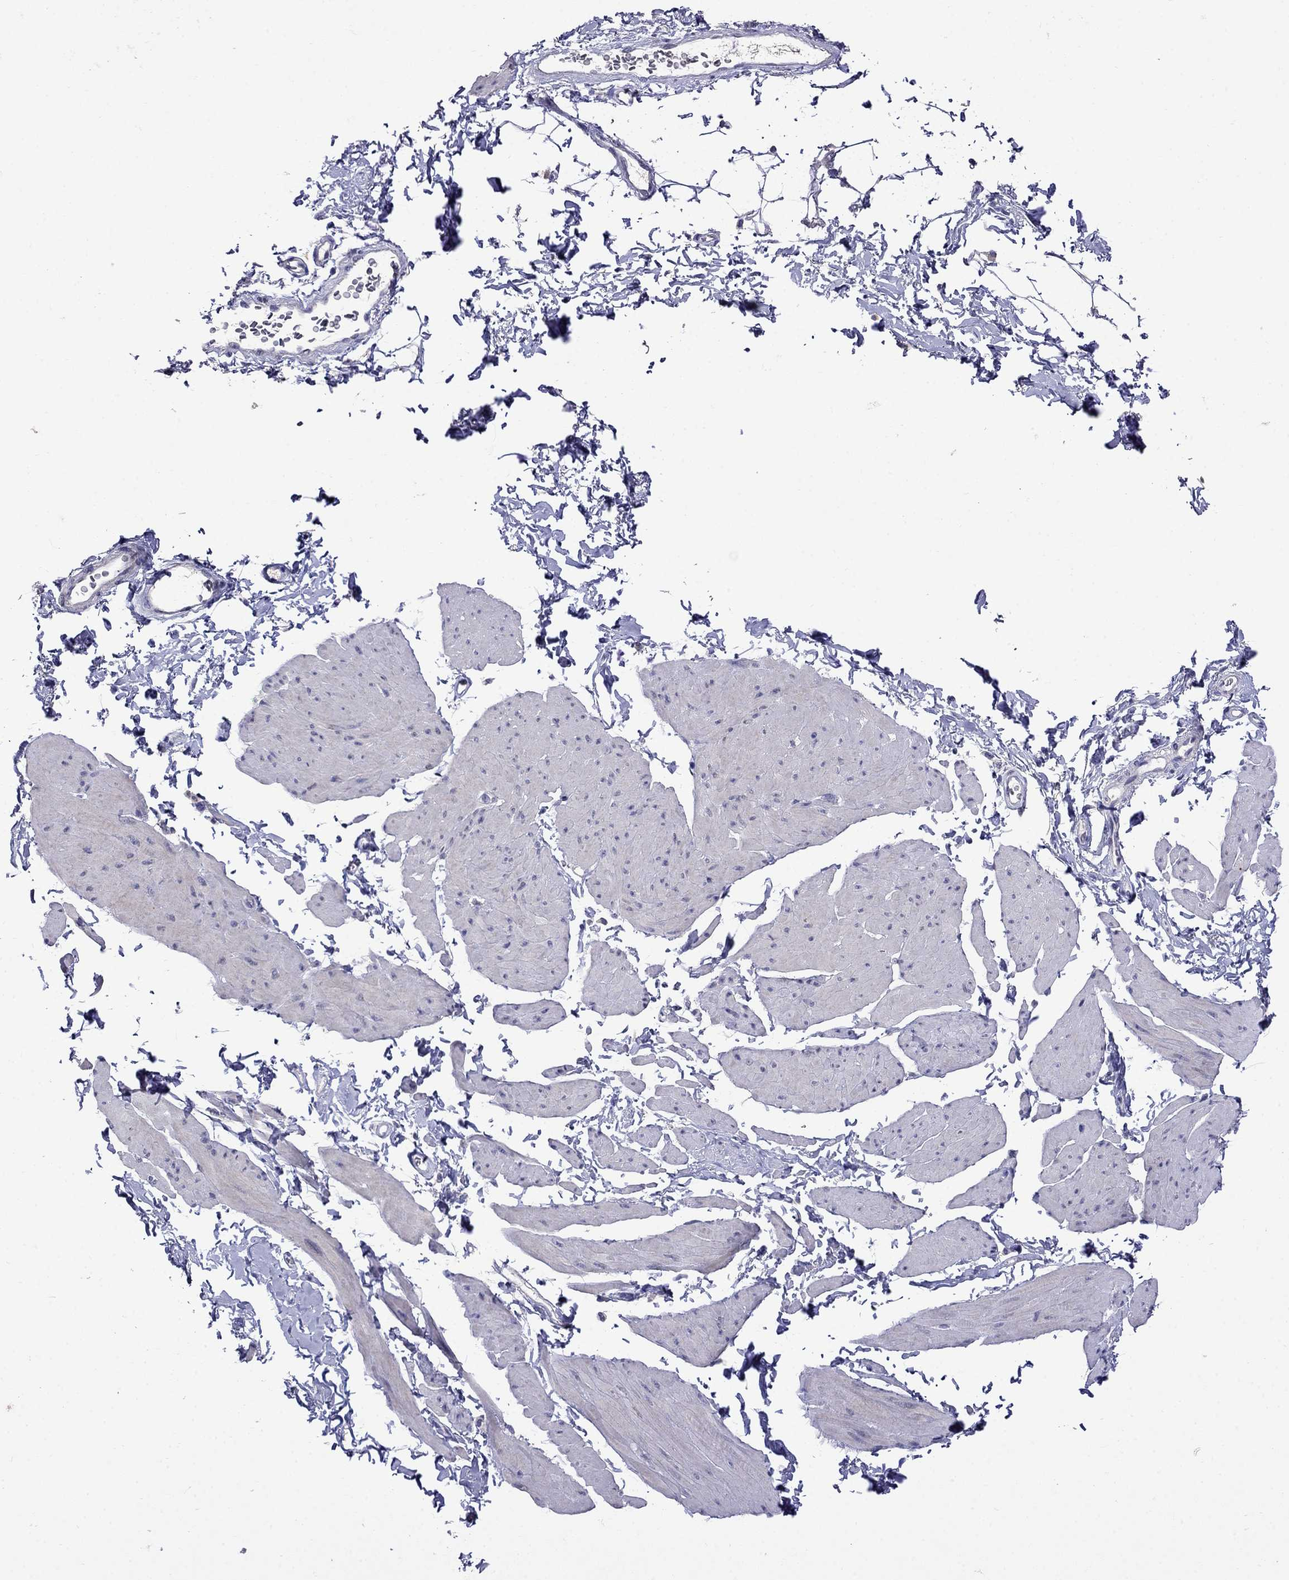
{"staining": {"intensity": "negative", "quantity": "none", "location": "none"}, "tissue": "smooth muscle", "cell_type": "Smooth muscle cells", "image_type": "normal", "snomed": [{"axis": "morphology", "description": "Normal tissue, NOS"}, {"axis": "topography", "description": "Adipose tissue"}, {"axis": "topography", "description": "Smooth muscle"}, {"axis": "topography", "description": "Peripheral nerve tissue"}], "caption": "Smooth muscle cells show no significant positivity in normal smooth muscle. The staining was performed using DAB (3,3'-diaminobenzidine) to visualize the protein expression in brown, while the nuclei were stained in blue with hematoxylin (Magnification: 20x).", "gene": "CD8B", "patient": {"sex": "male", "age": 83}}